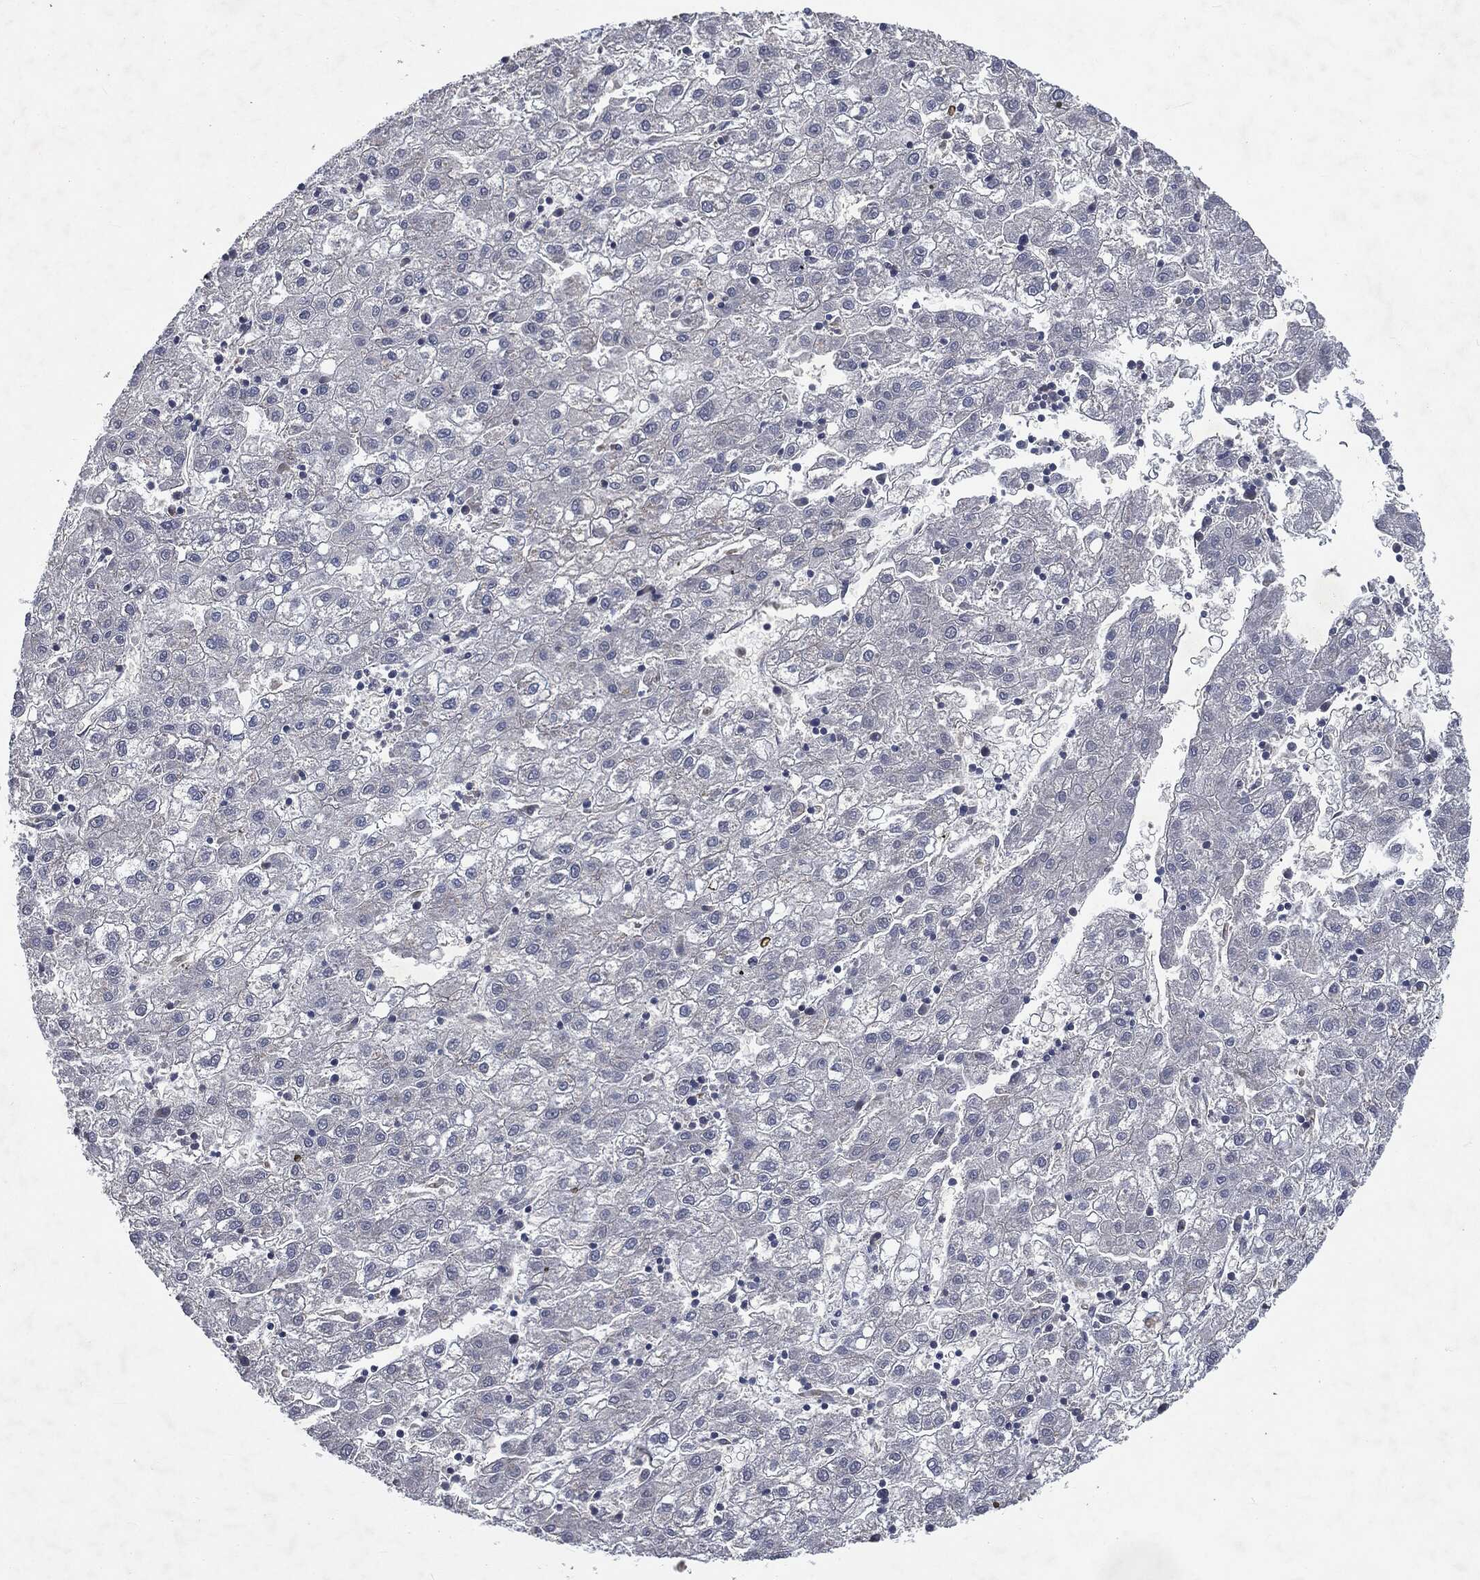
{"staining": {"intensity": "negative", "quantity": "none", "location": "none"}, "tissue": "liver cancer", "cell_type": "Tumor cells", "image_type": "cancer", "snomed": [{"axis": "morphology", "description": "Carcinoma, Hepatocellular, NOS"}, {"axis": "topography", "description": "Liver"}], "caption": "Immunohistochemistry micrograph of neoplastic tissue: human liver hepatocellular carcinoma stained with DAB shows no significant protein staining in tumor cells.", "gene": "CASD1", "patient": {"sex": "male", "age": 72}}